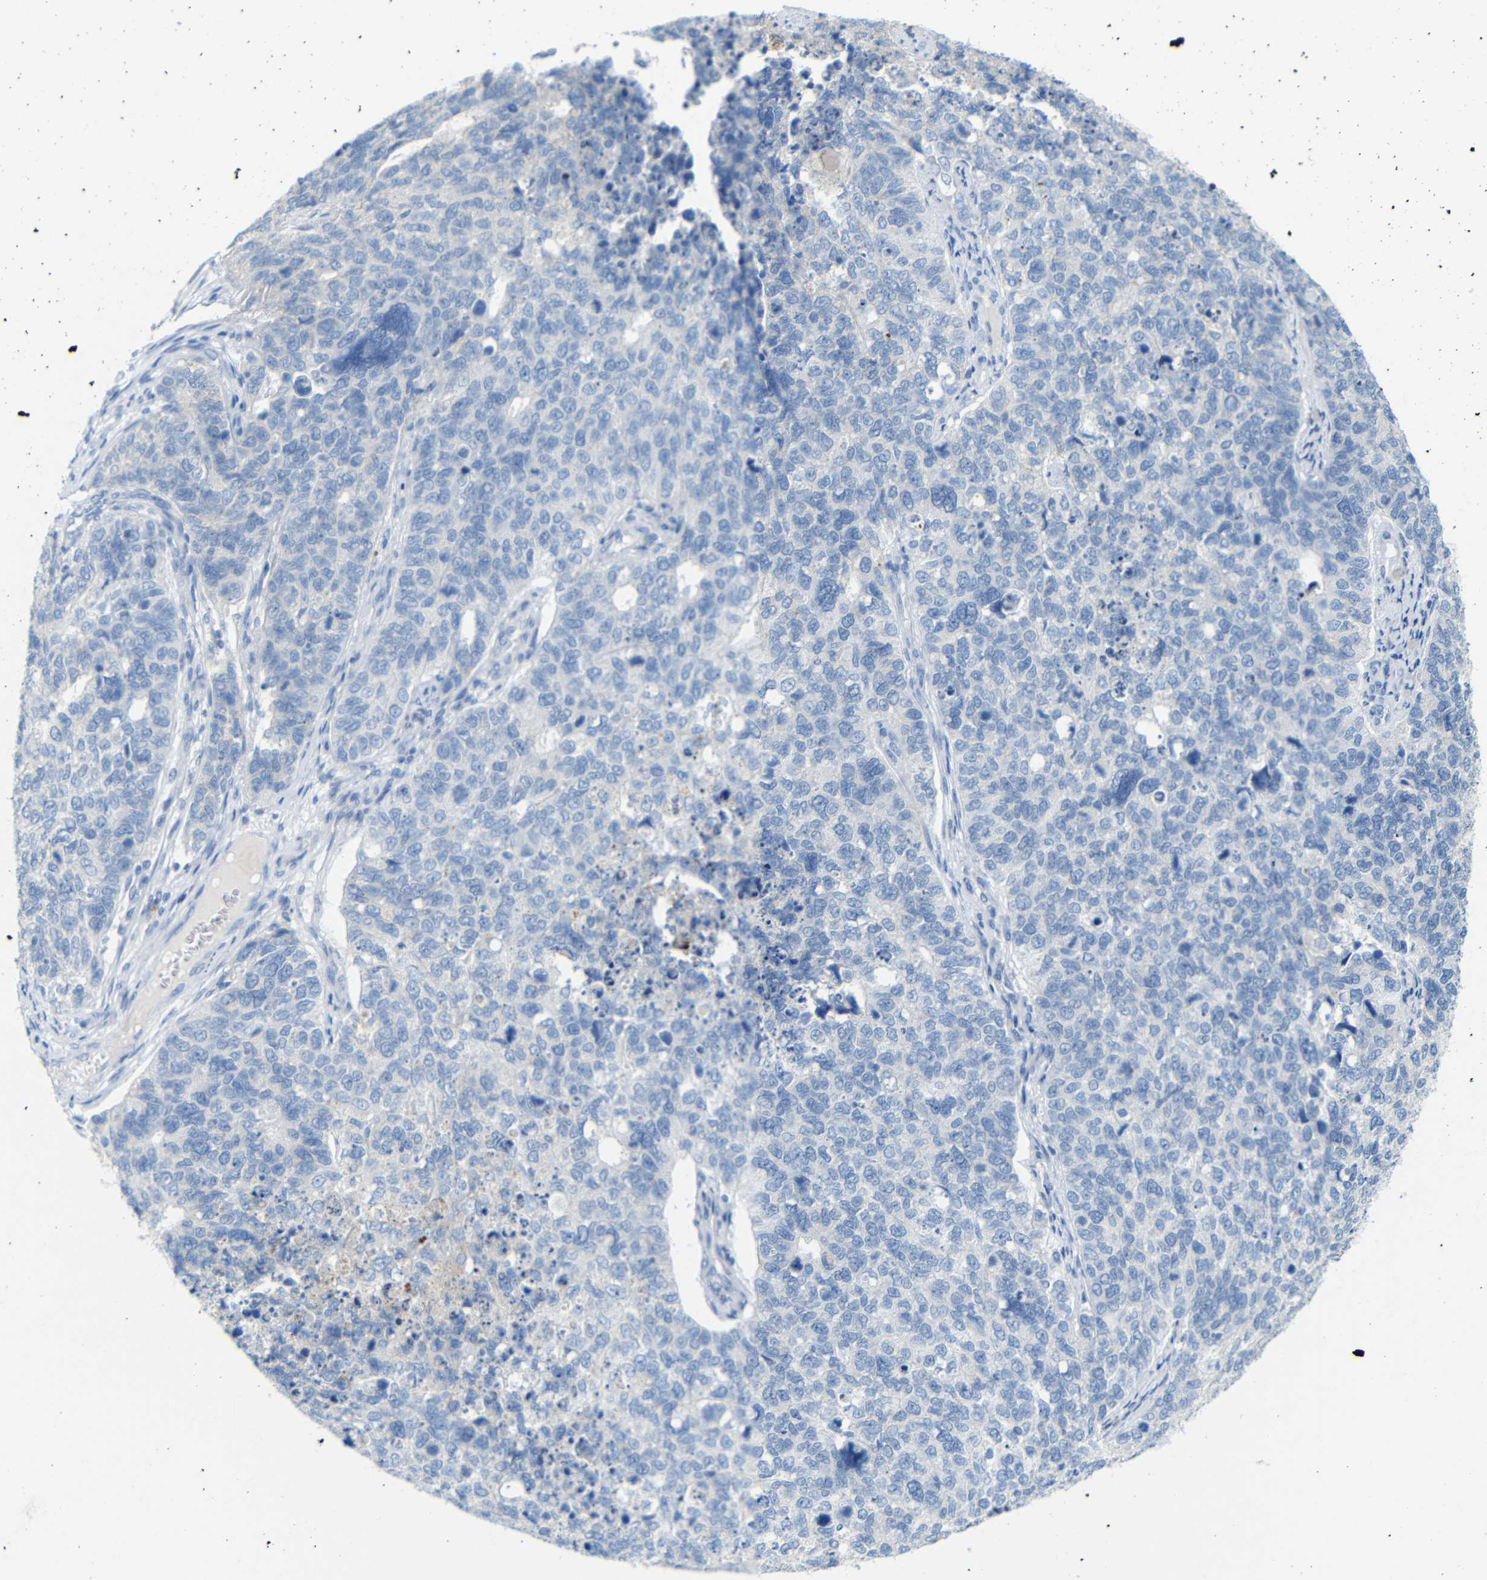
{"staining": {"intensity": "negative", "quantity": "none", "location": "none"}, "tissue": "cervical cancer", "cell_type": "Tumor cells", "image_type": "cancer", "snomed": [{"axis": "morphology", "description": "Squamous cell carcinoma, NOS"}, {"axis": "topography", "description": "Cervix"}], "caption": "A high-resolution histopathology image shows immunohistochemistry (IHC) staining of cervical cancer, which demonstrates no significant positivity in tumor cells.", "gene": "FCRL1", "patient": {"sex": "female", "age": 63}}